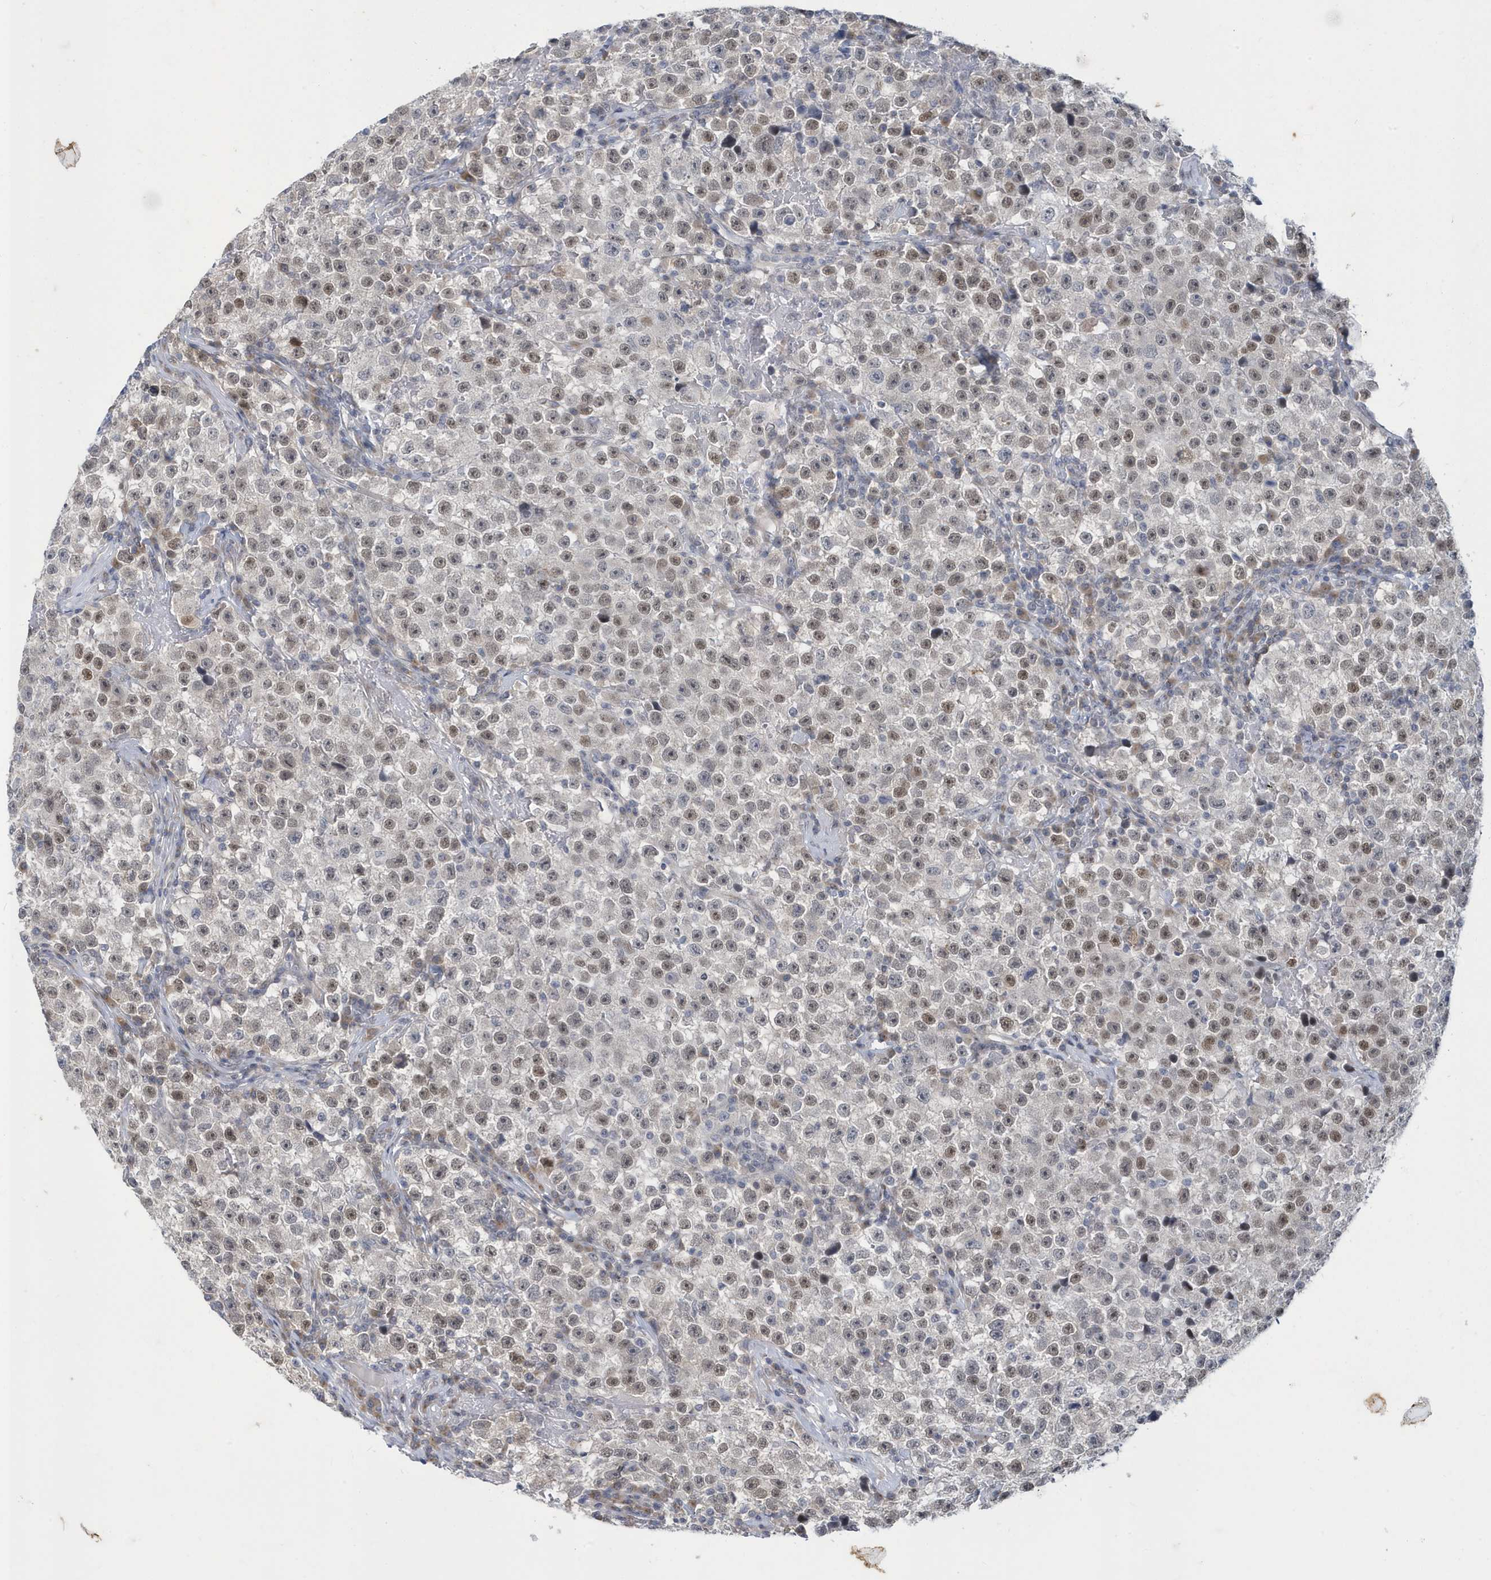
{"staining": {"intensity": "weak", "quantity": ">75%", "location": "nuclear"}, "tissue": "testis cancer", "cell_type": "Tumor cells", "image_type": "cancer", "snomed": [{"axis": "morphology", "description": "Seminoma, NOS"}, {"axis": "topography", "description": "Testis"}], "caption": "Testis cancer tissue demonstrates weak nuclear expression in about >75% of tumor cells The protein of interest is shown in brown color, while the nuclei are stained blue.", "gene": "ZNF654", "patient": {"sex": "male", "age": 22}}